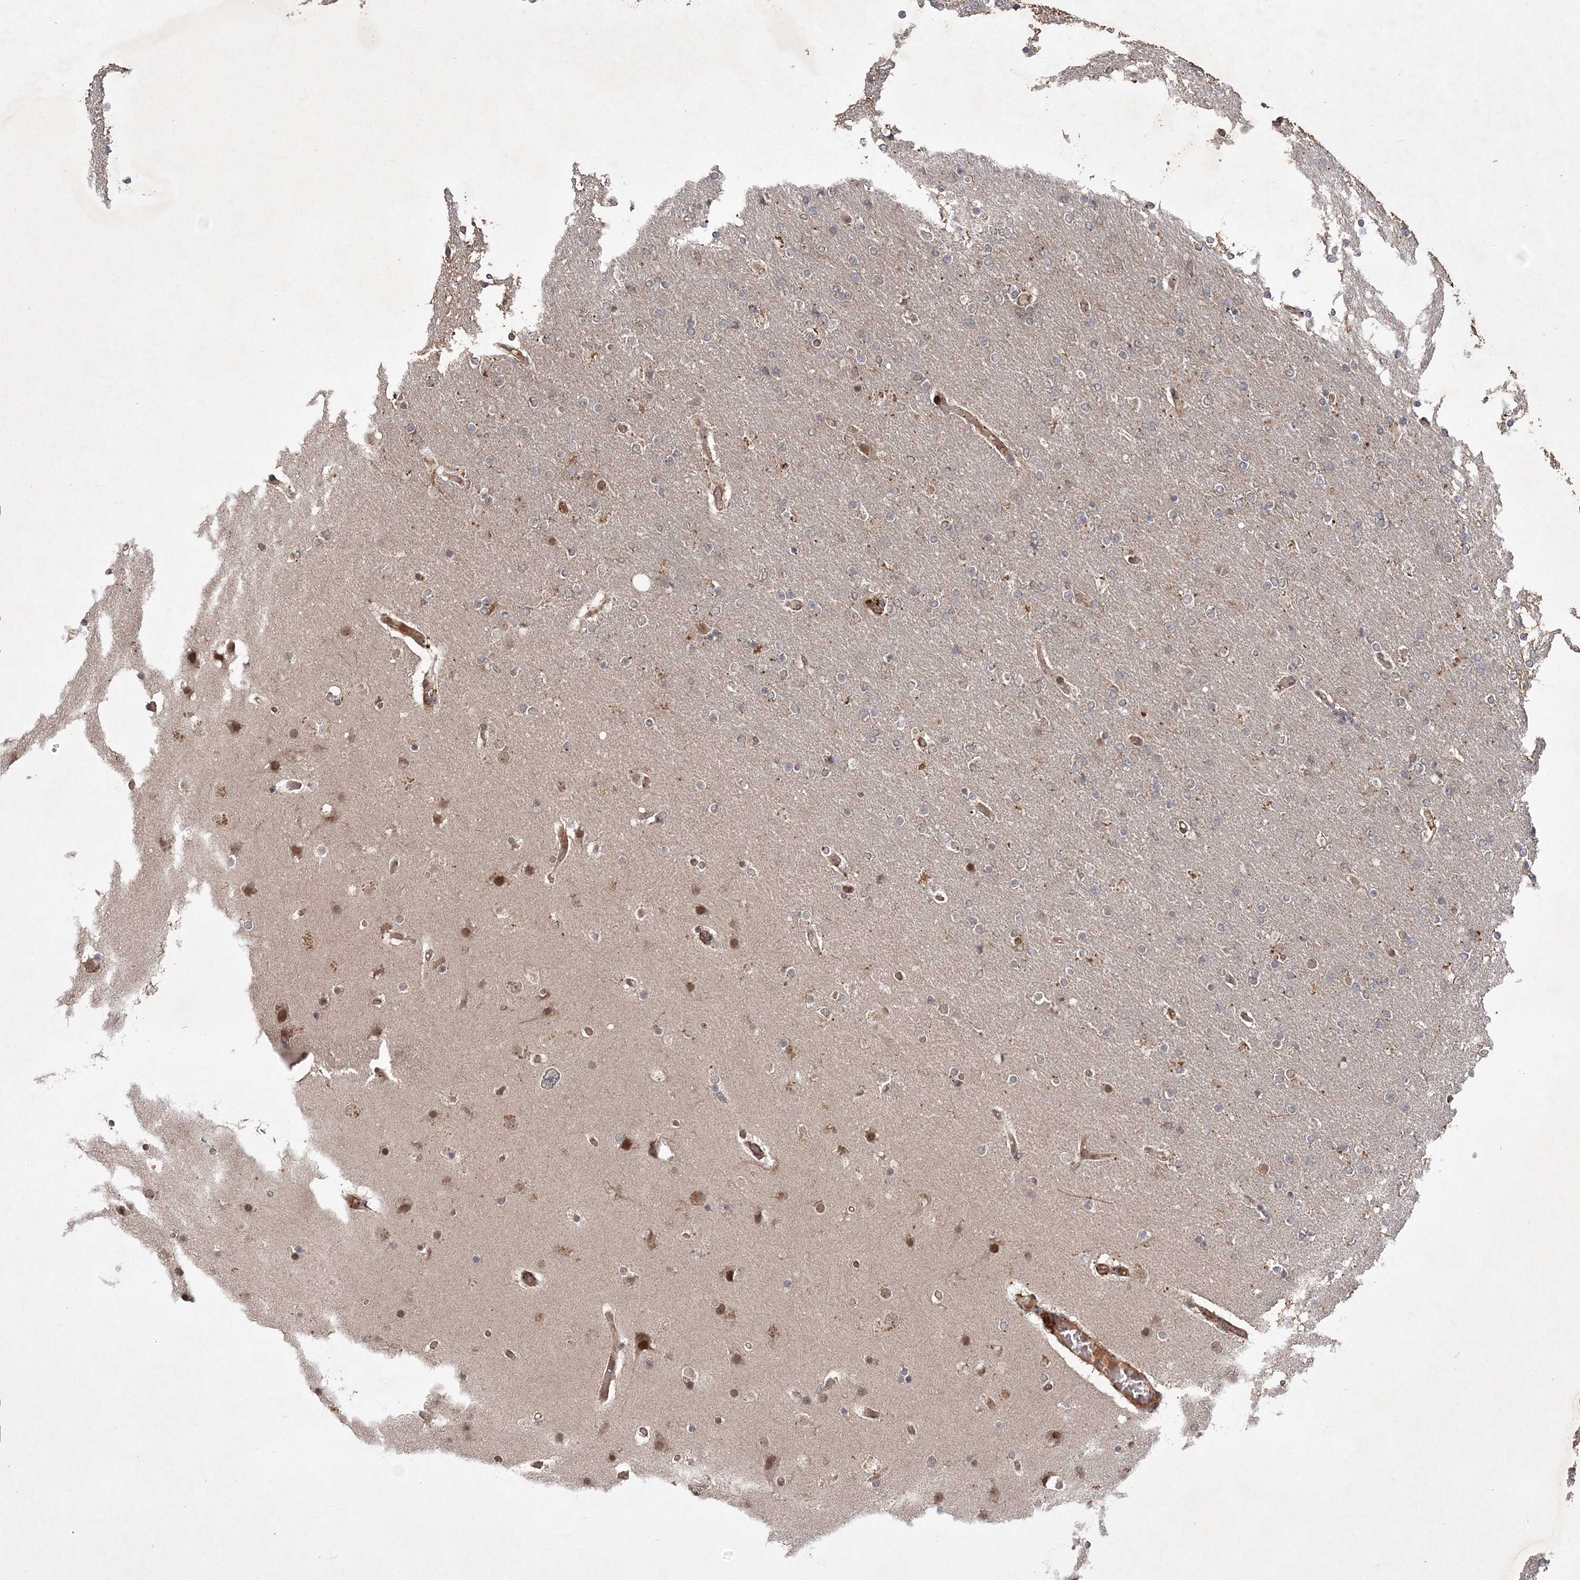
{"staining": {"intensity": "negative", "quantity": "none", "location": "none"}, "tissue": "glioma", "cell_type": "Tumor cells", "image_type": "cancer", "snomed": [{"axis": "morphology", "description": "Glioma, malignant, High grade"}, {"axis": "topography", "description": "Cerebral cortex"}], "caption": "Immunohistochemistry (IHC) of glioma demonstrates no staining in tumor cells.", "gene": "UBTD2", "patient": {"sex": "female", "age": 36}}